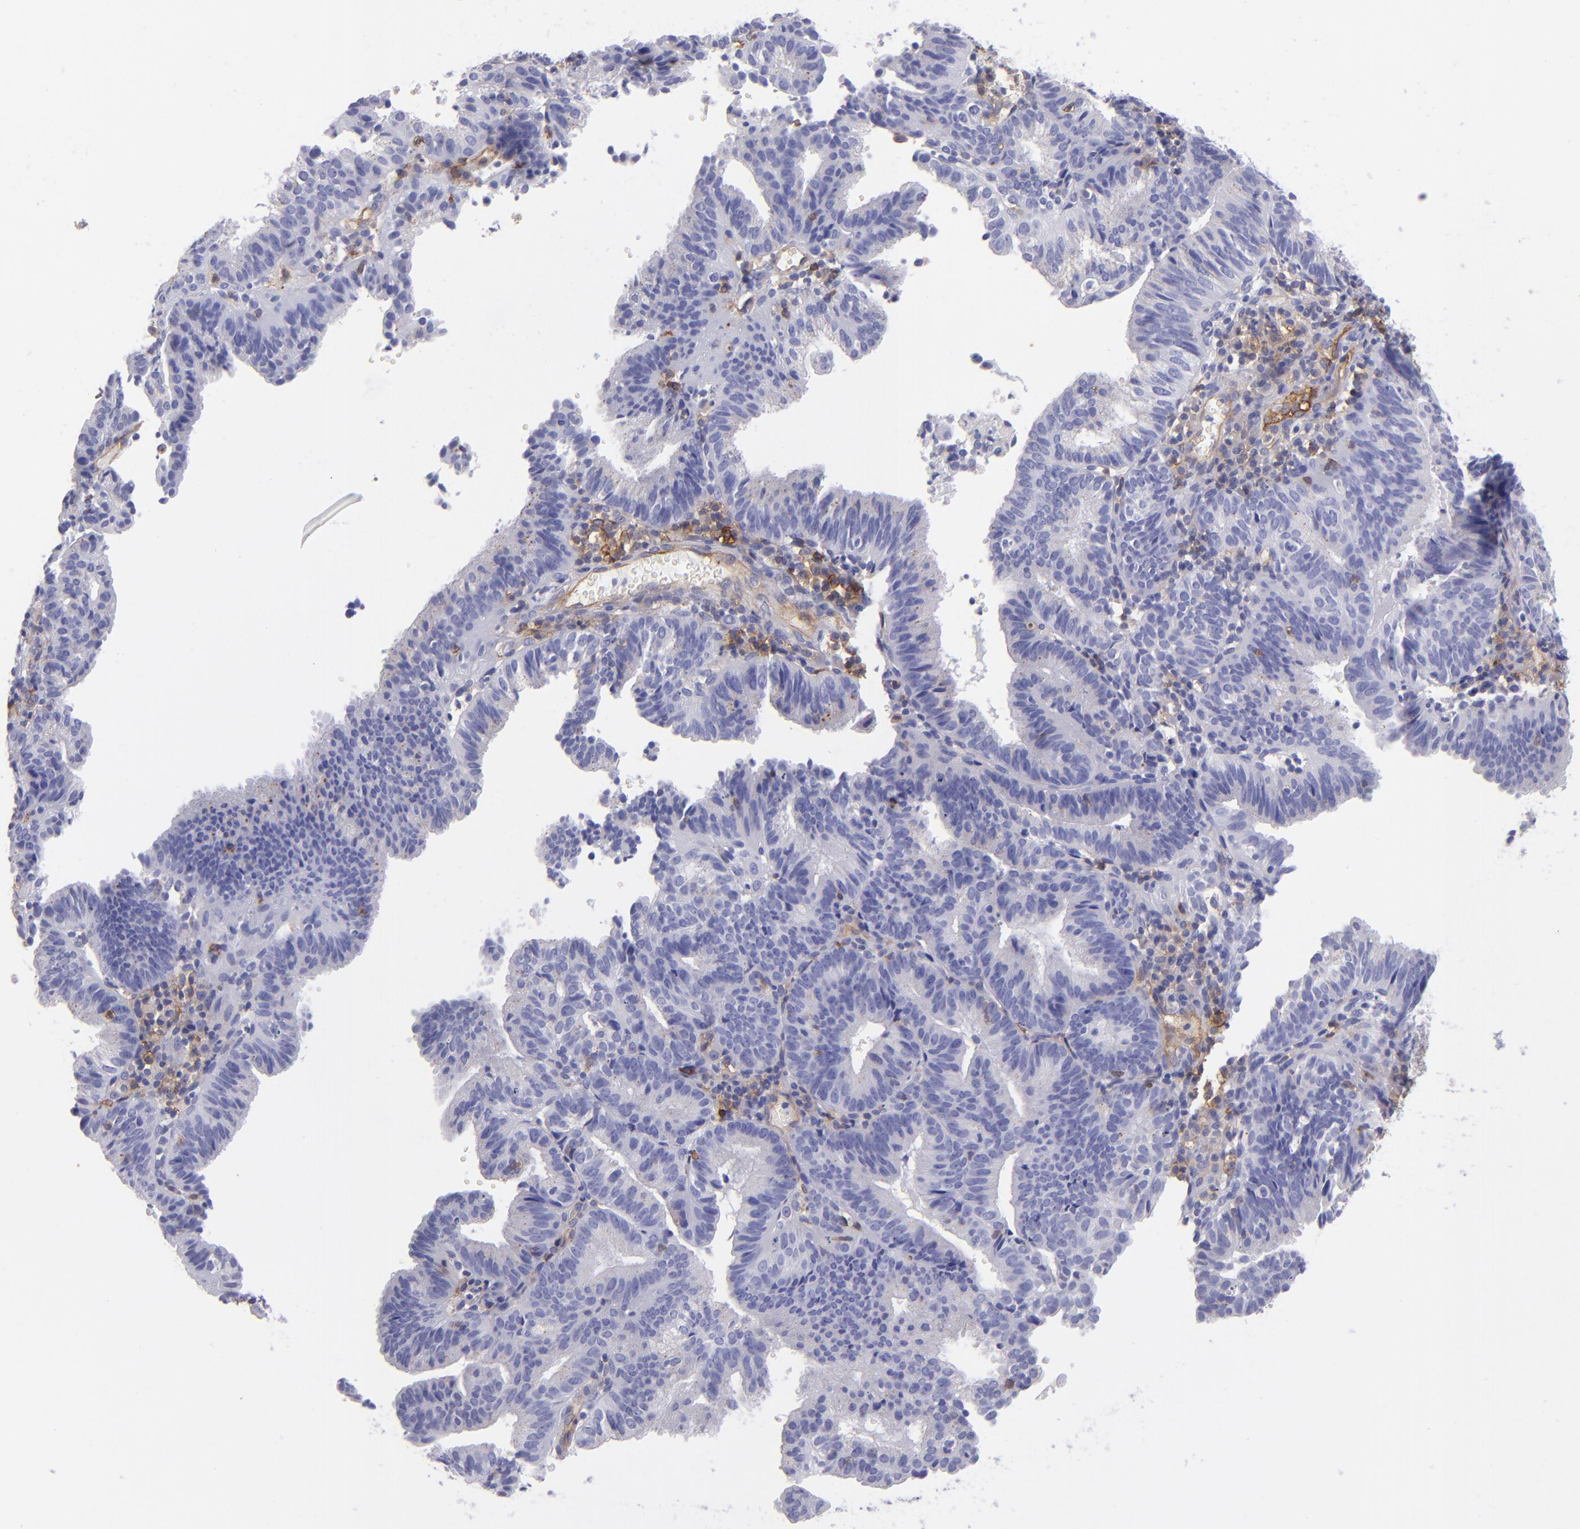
{"staining": {"intensity": "negative", "quantity": "none", "location": "none"}, "tissue": "cervical cancer", "cell_type": "Tumor cells", "image_type": "cancer", "snomed": [{"axis": "morphology", "description": "Adenocarcinoma, NOS"}, {"axis": "topography", "description": "Cervix"}], "caption": "Tumor cells are negative for protein expression in human adenocarcinoma (cervical). The staining is performed using DAB (3,3'-diaminobenzidine) brown chromogen with nuclei counter-stained in using hematoxylin.", "gene": "ENTPD1", "patient": {"sex": "female", "age": 60}}